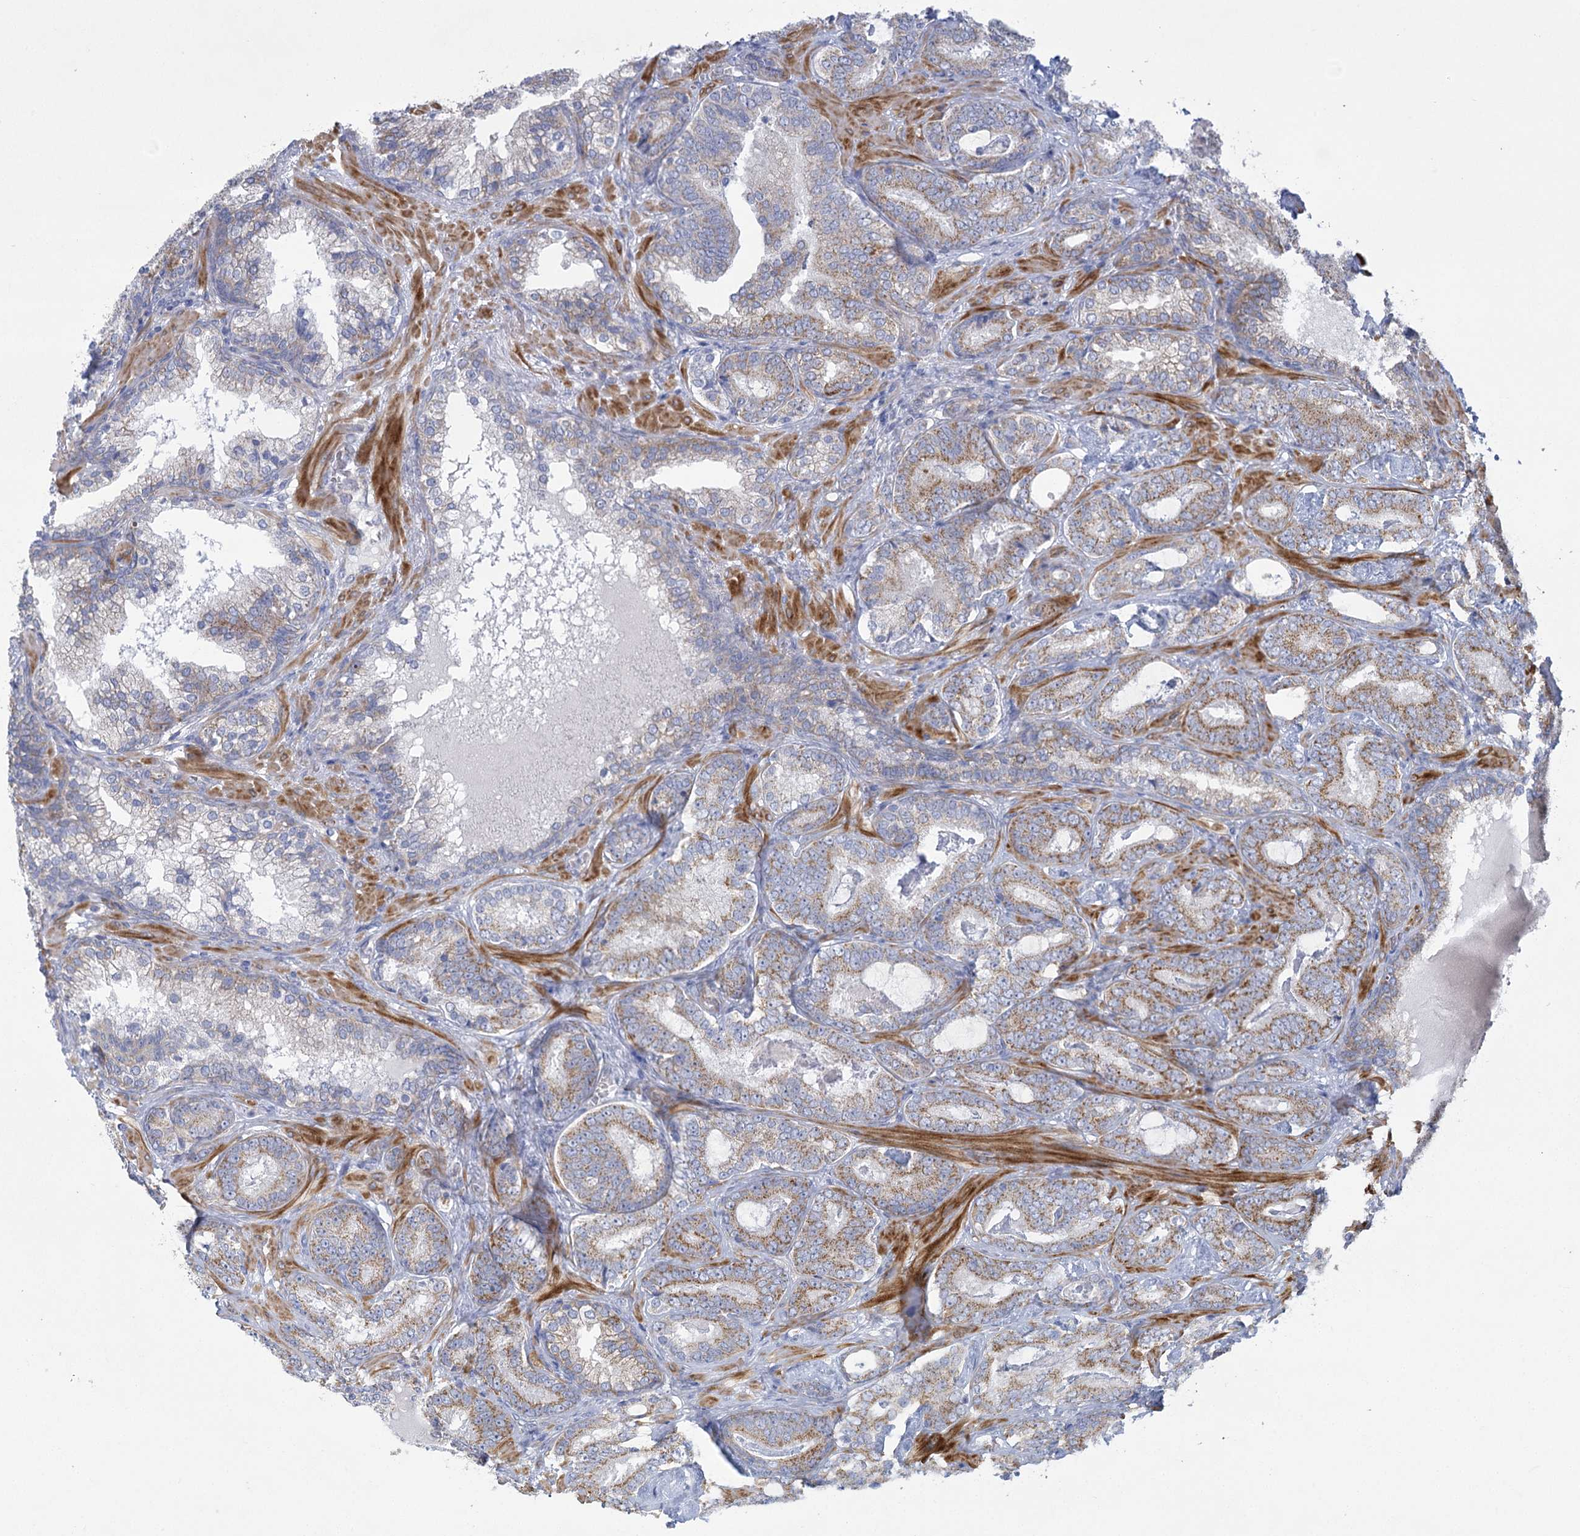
{"staining": {"intensity": "moderate", "quantity": ">75%", "location": "cytoplasmic/membranous"}, "tissue": "prostate cancer", "cell_type": "Tumor cells", "image_type": "cancer", "snomed": [{"axis": "morphology", "description": "Adenocarcinoma, Low grade"}, {"axis": "topography", "description": "Prostate"}], "caption": "Immunohistochemistry (IHC) of prostate cancer (low-grade adenocarcinoma) demonstrates medium levels of moderate cytoplasmic/membranous expression in about >75% of tumor cells.", "gene": "DHTKD1", "patient": {"sex": "male", "age": 60}}